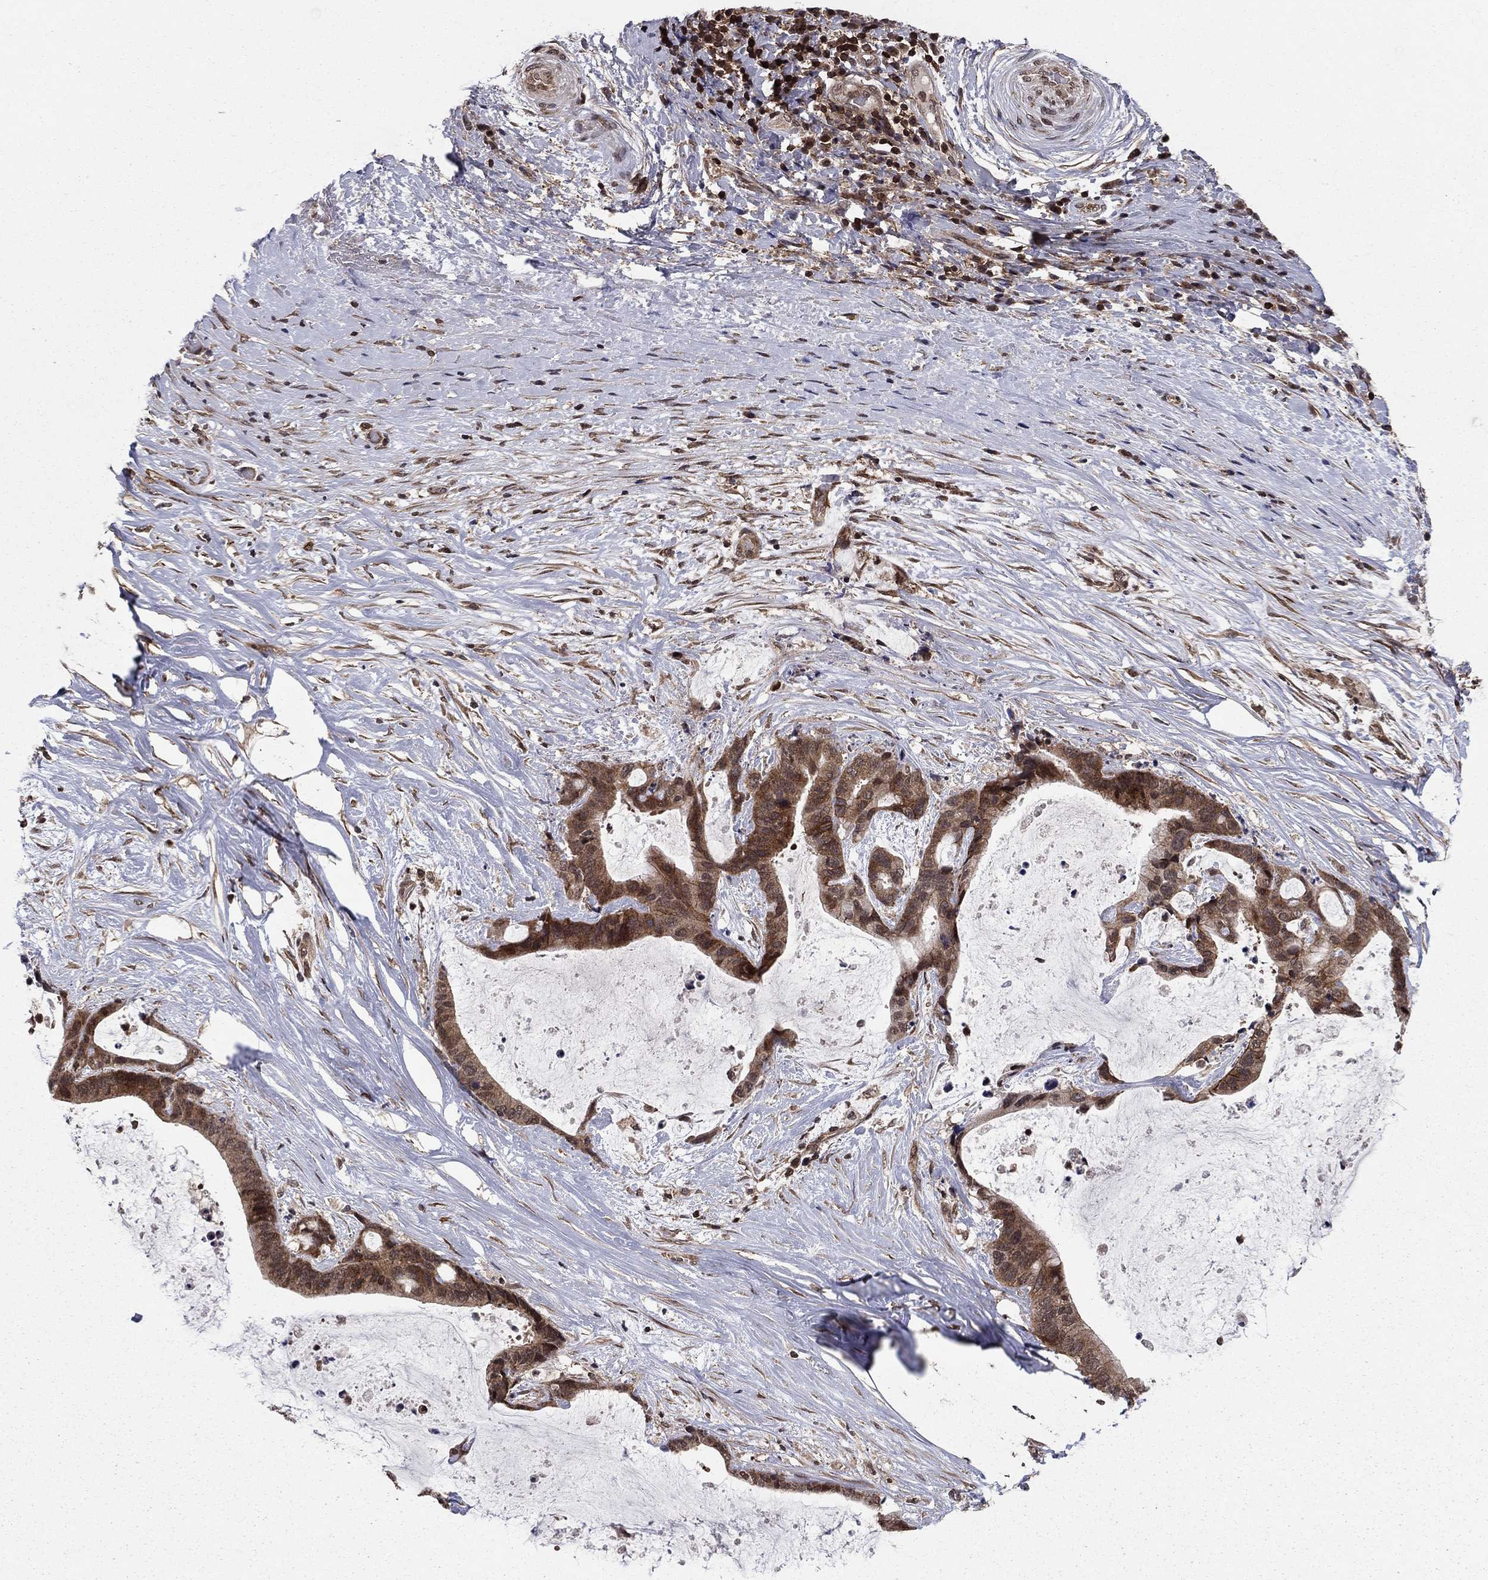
{"staining": {"intensity": "strong", "quantity": ">75%", "location": "cytoplasmic/membranous"}, "tissue": "liver cancer", "cell_type": "Tumor cells", "image_type": "cancer", "snomed": [{"axis": "morphology", "description": "Cholangiocarcinoma"}, {"axis": "topography", "description": "Liver"}], "caption": "Human cholangiocarcinoma (liver) stained with a protein marker reveals strong staining in tumor cells.", "gene": "SSX2IP", "patient": {"sex": "female", "age": 73}}